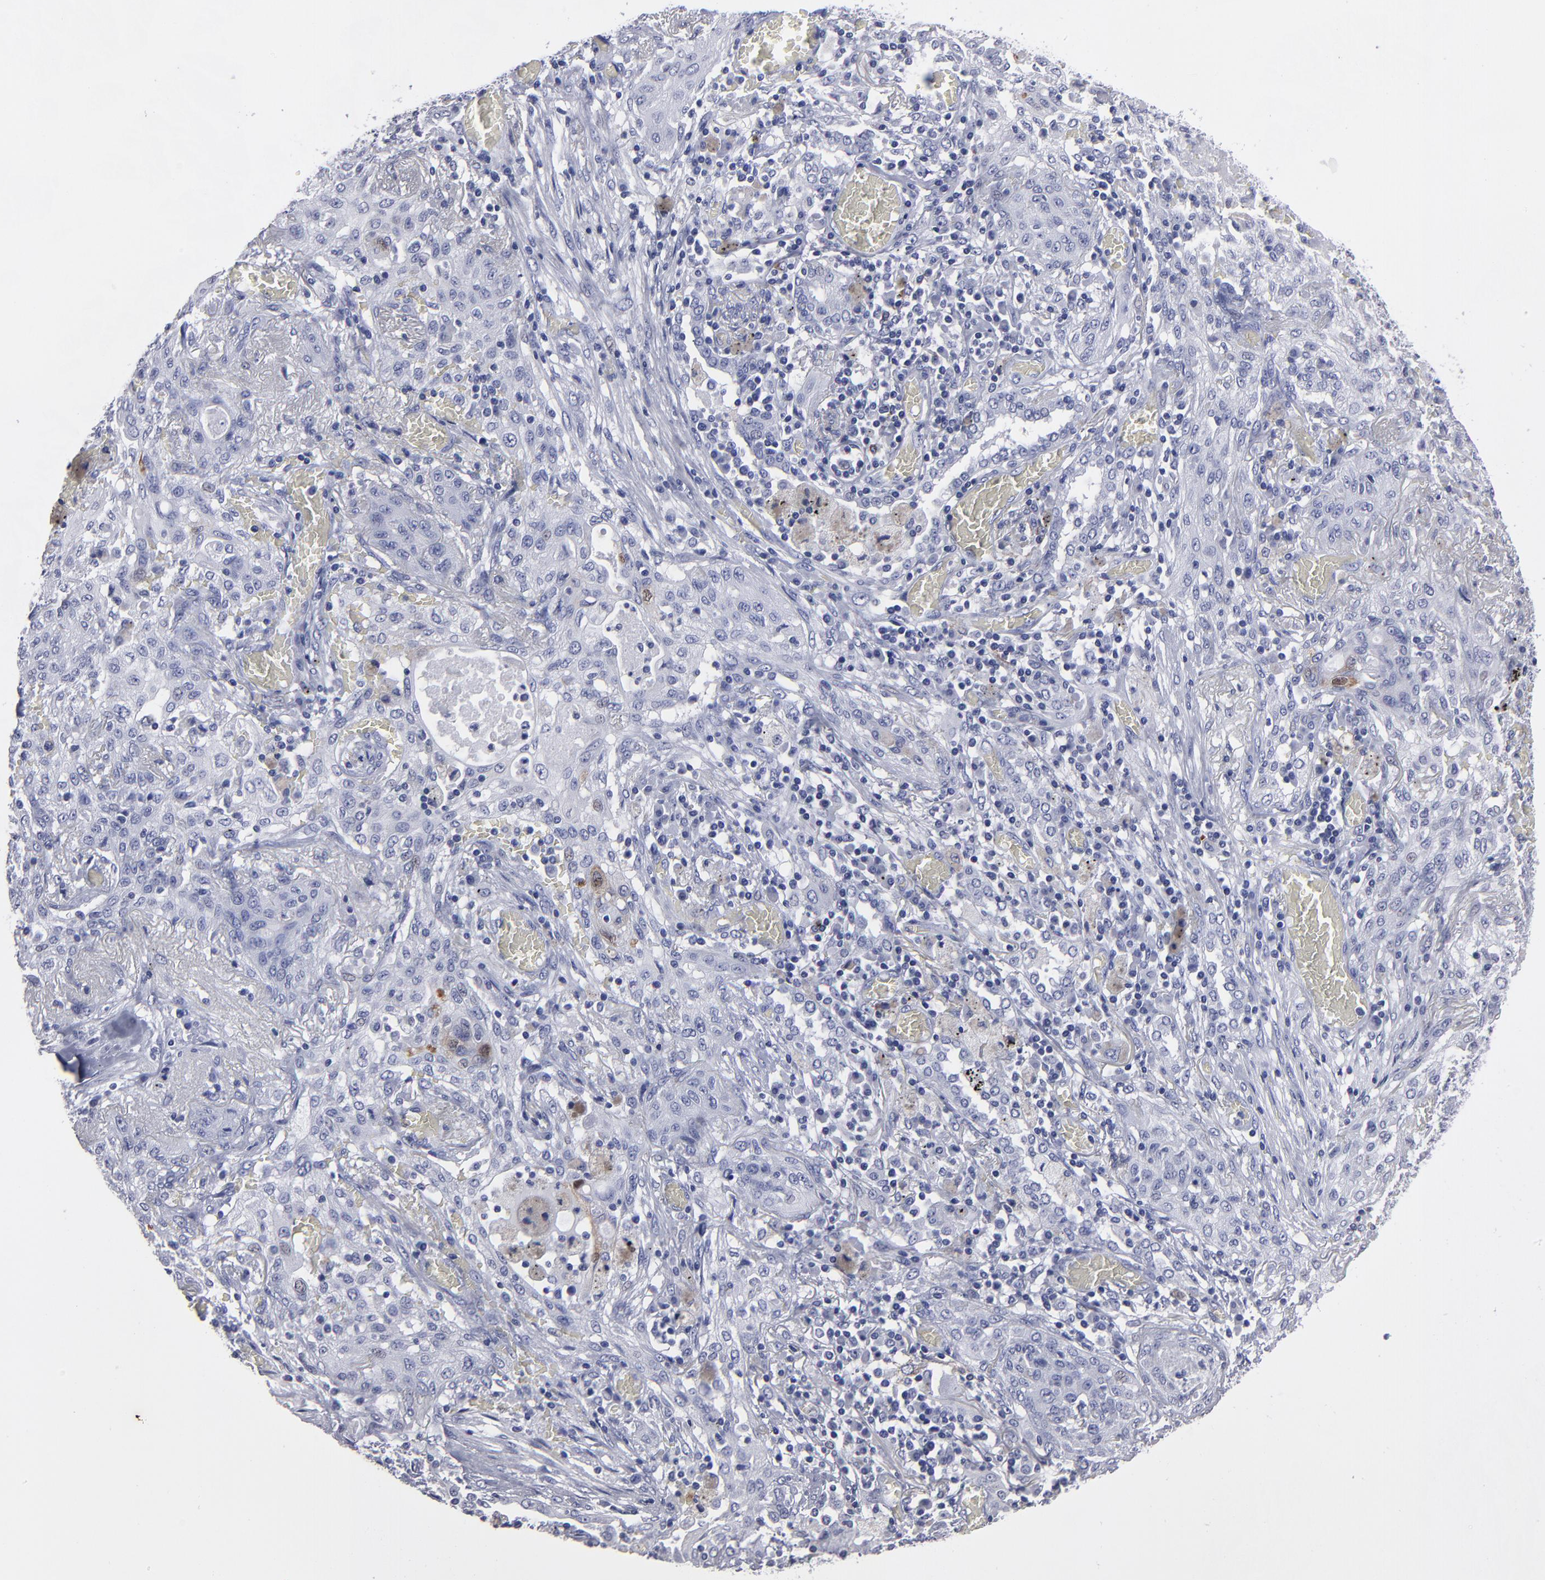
{"staining": {"intensity": "weak", "quantity": "<25%", "location": "cytoplasmic/membranous"}, "tissue": "lung cancer", "cell_type": "Tumor cells", "image_type": "cancer", "snomed": [{"axis": "morphology", "description": "Squamous cell carcinoma, NOS"}, {"axis": "topography", "description": "Lung"}], "caption": "Immunohistochemistry (IHC) histopathology image of human lung cancer (squamous cell carcinoma) stained for a protein (brown), which reveals no staining in tumor cells.", "gene": "CADM3", "patient": {"sex": "female", "age": 47}}